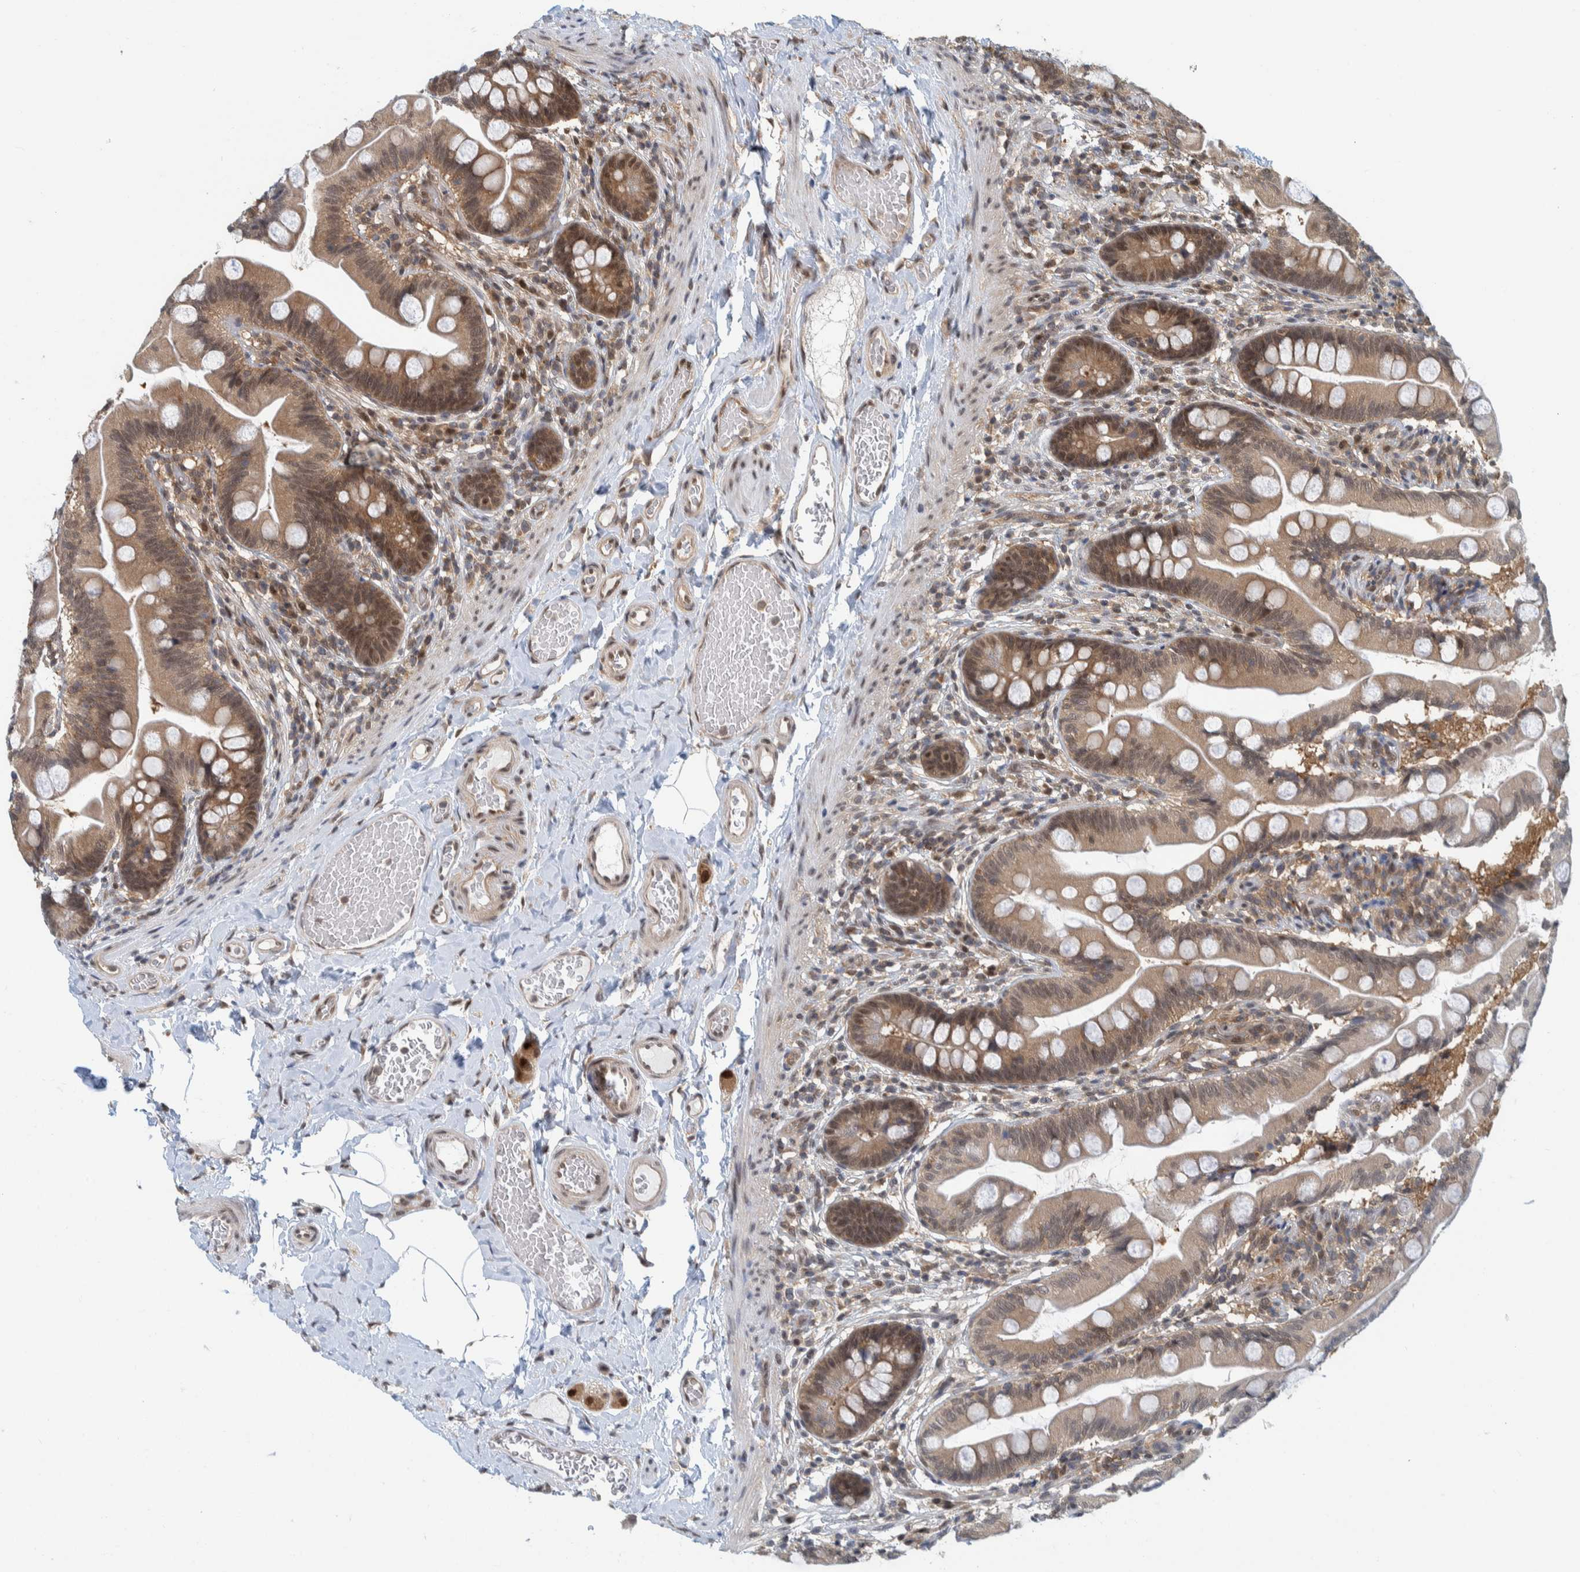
{"staining": {"intensity": "moderate", "quantity": ">75%", "location": "cytoplasmic/membranous,nuclear"}, "tissue": "small intestine", "cell_type": "Glandular cells", "image_type": "normal", "snomed": [{"axis": "morphology", "description": "Normal tissue, NOS"}, {"axis": "topography", "description": "Small intestine"}], "caption": "Brown immunohistochemical staining in benign human small intestine reveals moderate cytoplasmic/membranous,nuclear positivity in about >75% of glandular cells.", "gene": "COPS3", "patient": {"sex": "female", "age": 56}}